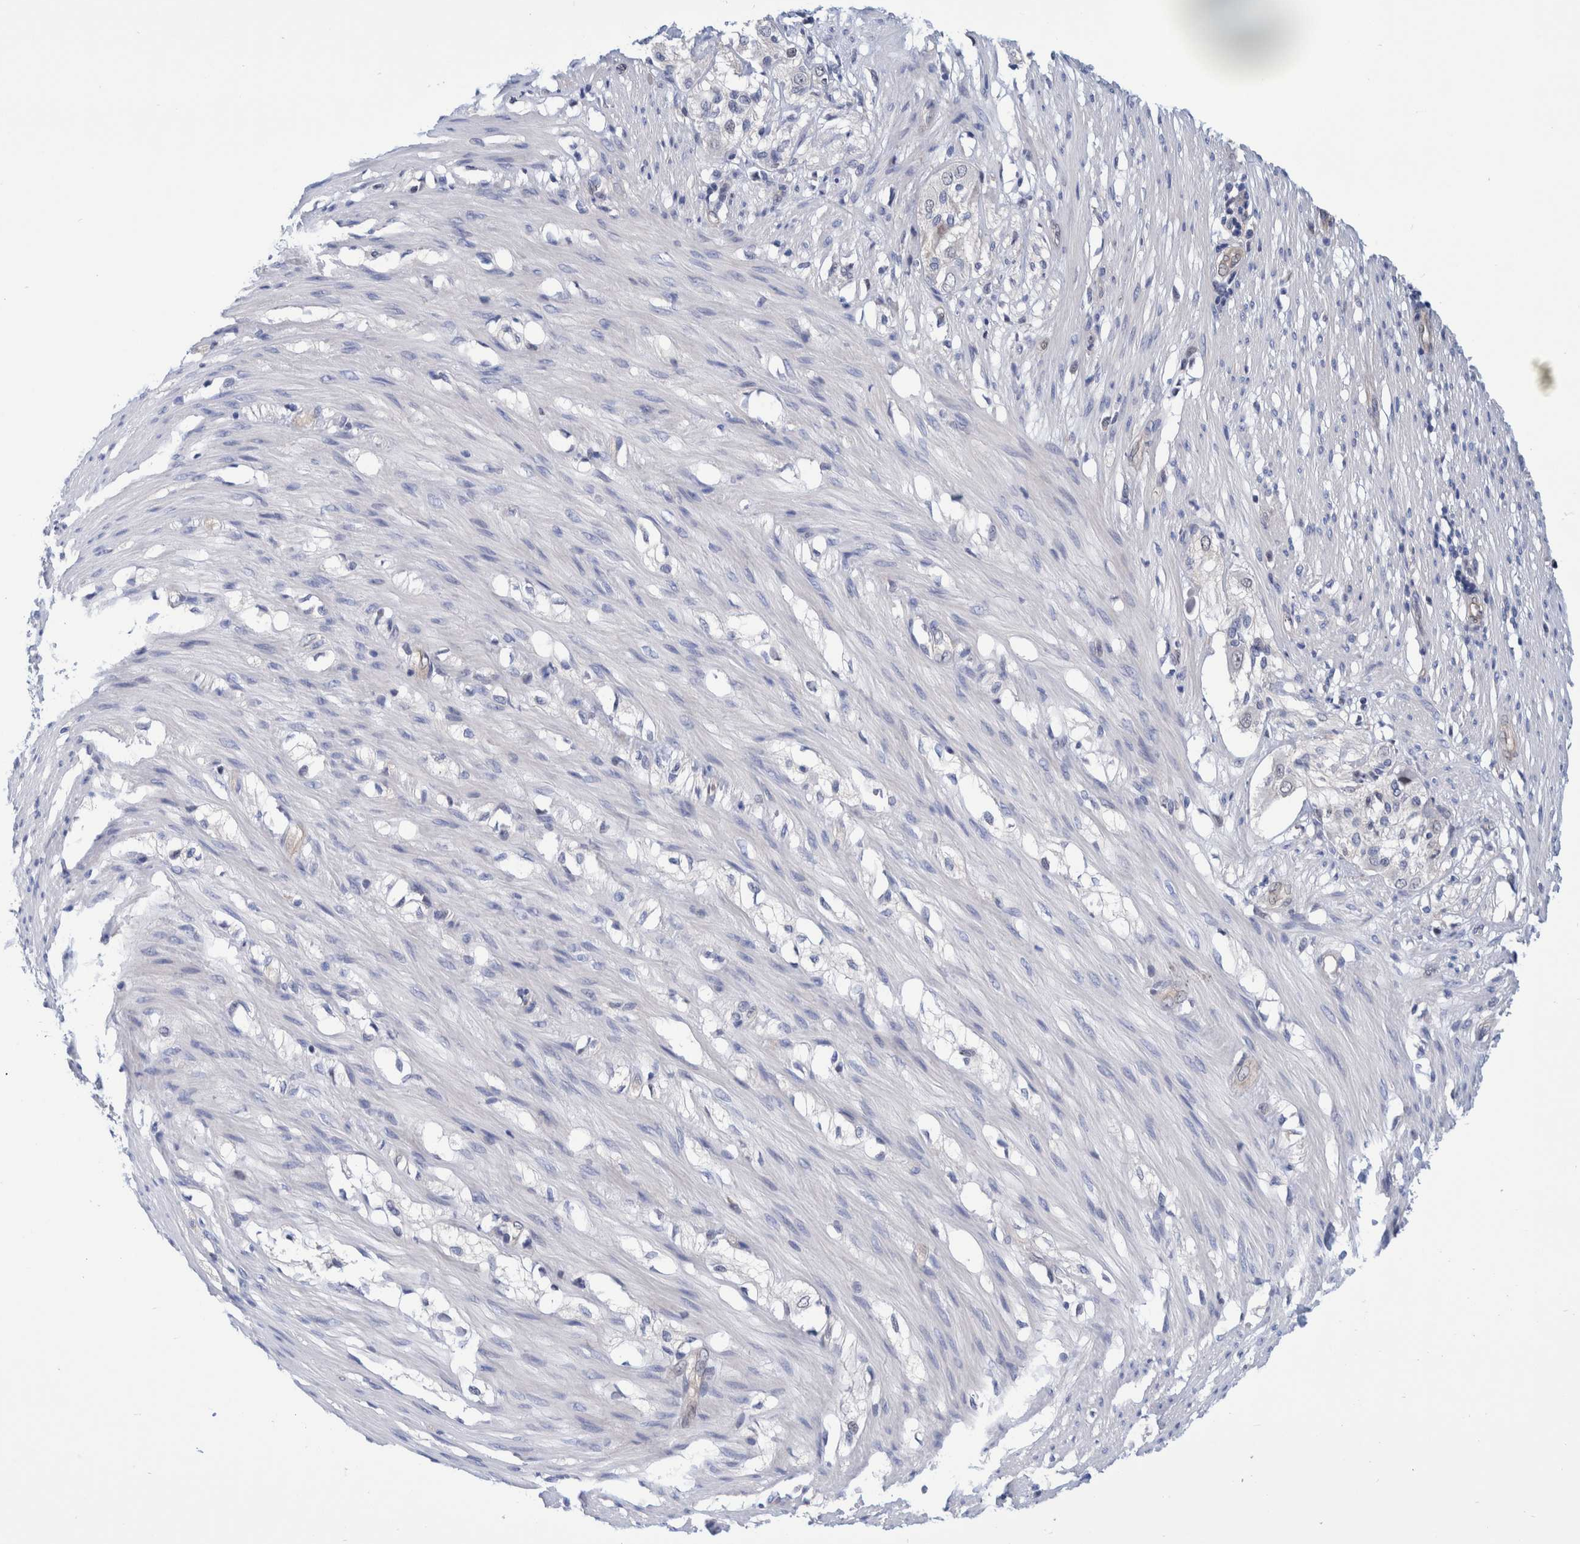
{"staining": {"intensity": "negative", "quantity": "none", "location": "none"}, "tissue": "smooth muscle", "cell_type": "Smooth muscle cells", "image_type": "normal", "snomed": [{"axis": "morphology", "description": "Normal tissue, NOS"}, {"axis": "morphology", "description": "Adenocarcinoma, NOS"}, {"axis": "topography", "description": "Smooth muscle"}, {"axis": "topography", "description": "Colon"}], "caption": "Immunohistochemical staining of benign human smooth muscle exhibits no significant expression in smooth muscle cells. (Brightfield microscopy of DAB (3,3'-diaminobenzidine) immunohistochemistry (IHC) at high magnification).", "gene": "PFAS", "patient": {"sex": "male", "age": 14}}